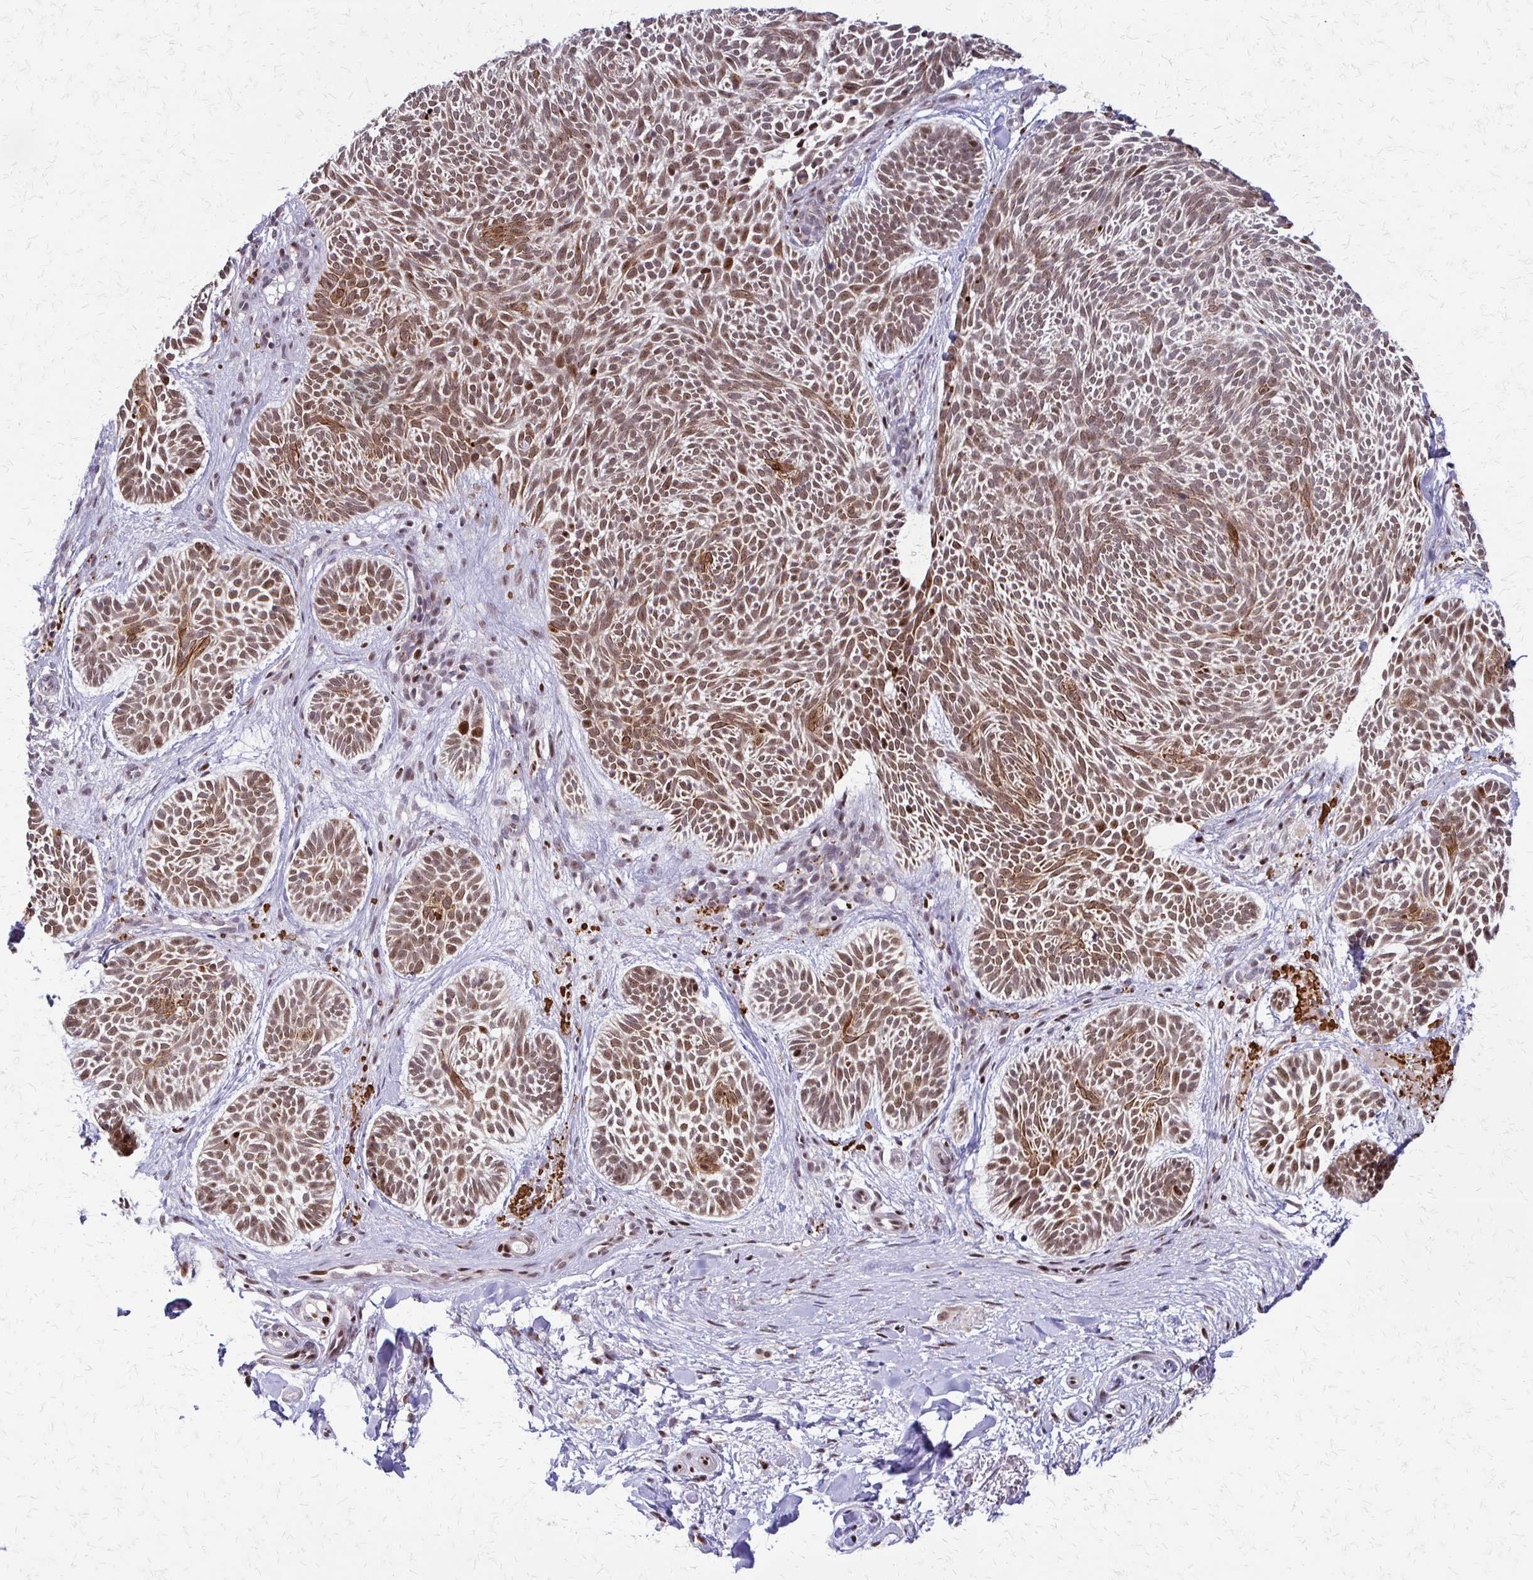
{"staining": {"intensity": "moderate", "quantity": ">75%", "location": "nuclear"}, "tissue": "skin cancer", "cell_type": "Tumor cells", "image_type": "cancer", "snomed": [{"axis": "morphology", "description": "Basal cell carcinoma"}, {"axis": "topography", "description": "Skin"}], "caption": "The immunohistochemical stain labels moderate nuclear positivity in tumor cells of basal cell carcinoma (skin) tissue.", "gene": "TRIR", "patient": {"sex": "male", "age": 89}}